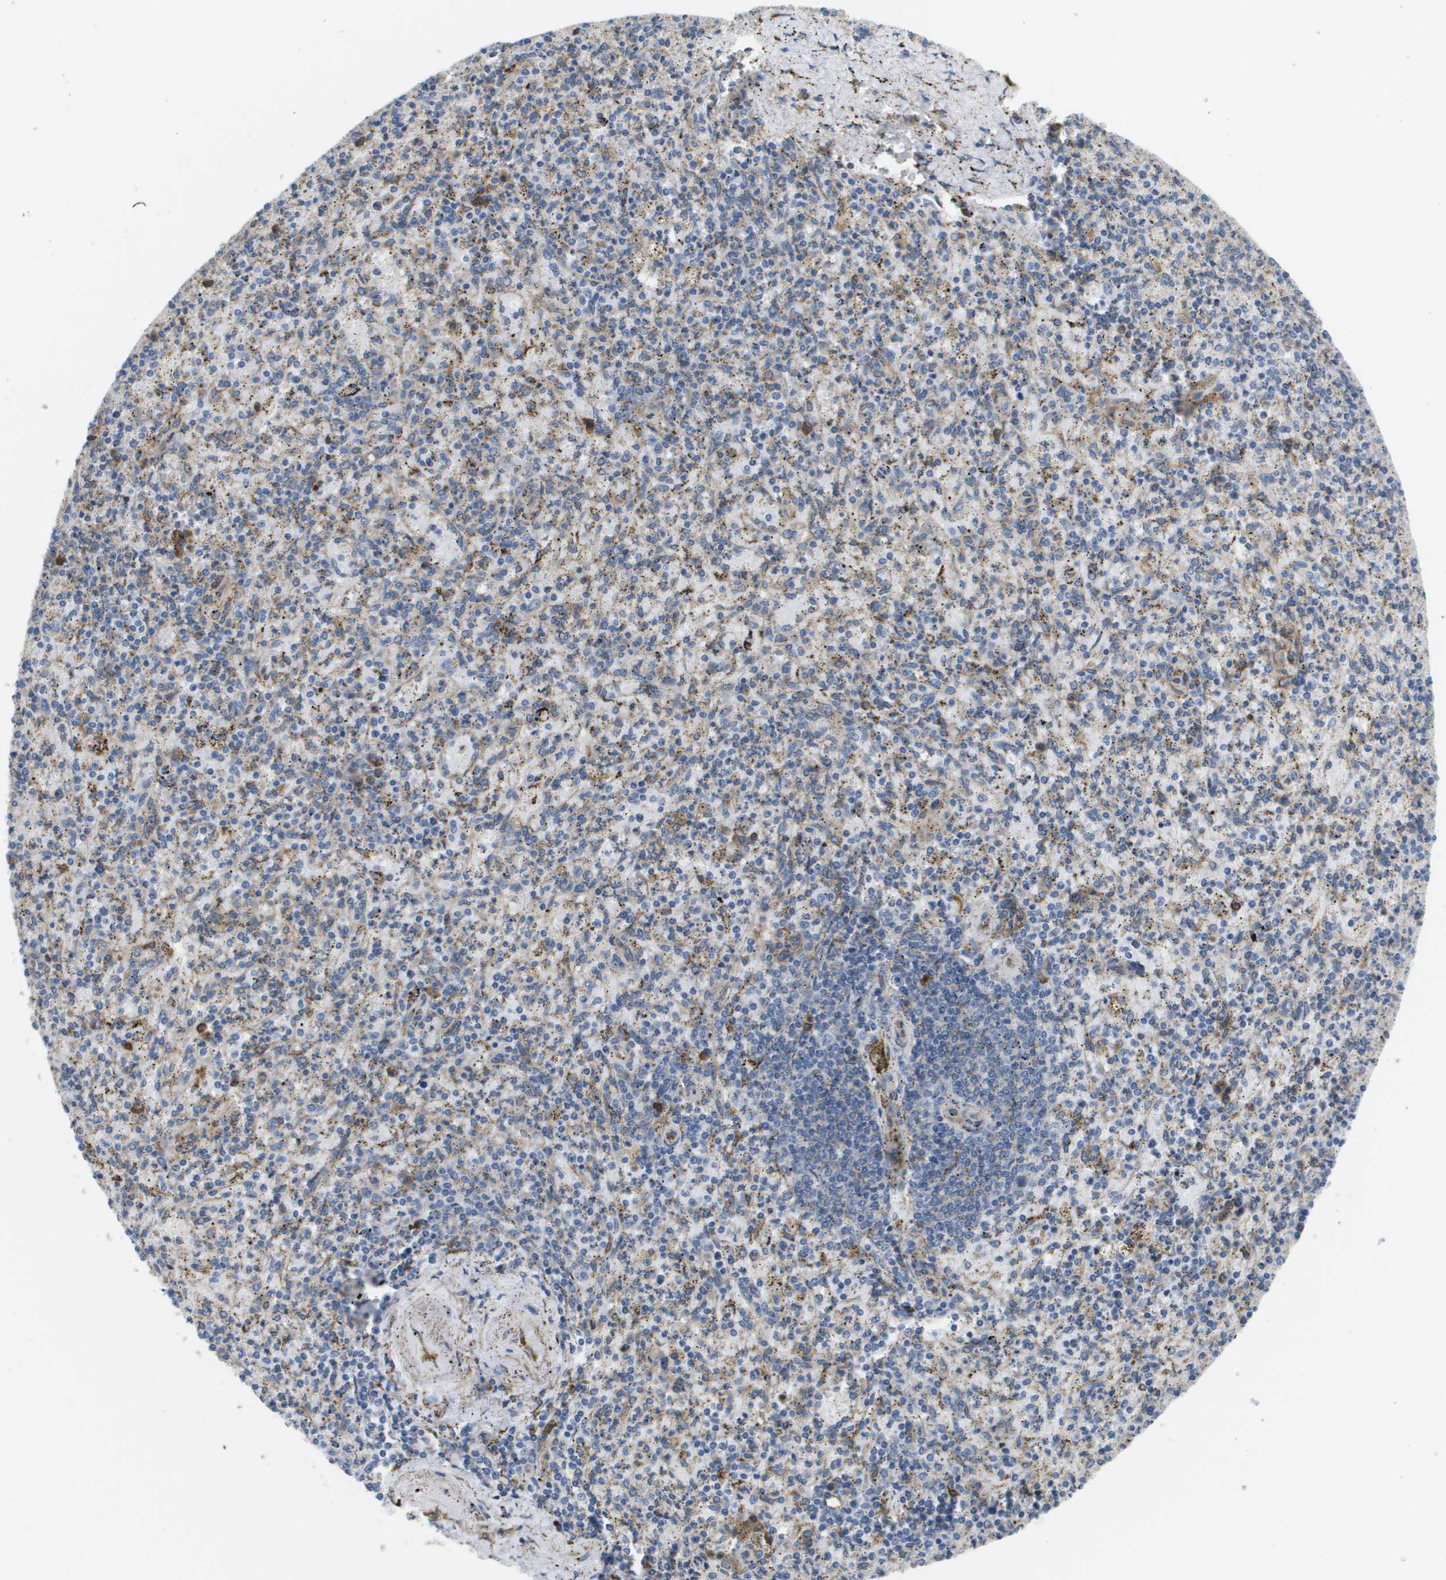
{"staining": {"intensity": "moderate", "quantity": "25%-75%", "location": "cytoplasmic/membranous"}, "tissue": "spleen", "cell_type": "Cells in red pulp", "image_type": "normal", "snomed": [{"axis": "morphology", "description": "Normal tissue, NOS"}, {"axis": "topography", "description": "Spleen"}], "caption": "This micrograph displays immunohistochemistry staining of unremarkable spleen, with medium moderate cytoplasmic/membranous staining in about 25%-75% of cells in red pulp.", "gene": "ST3GAL2", "patient": {"sex": "male", "age": 72}}